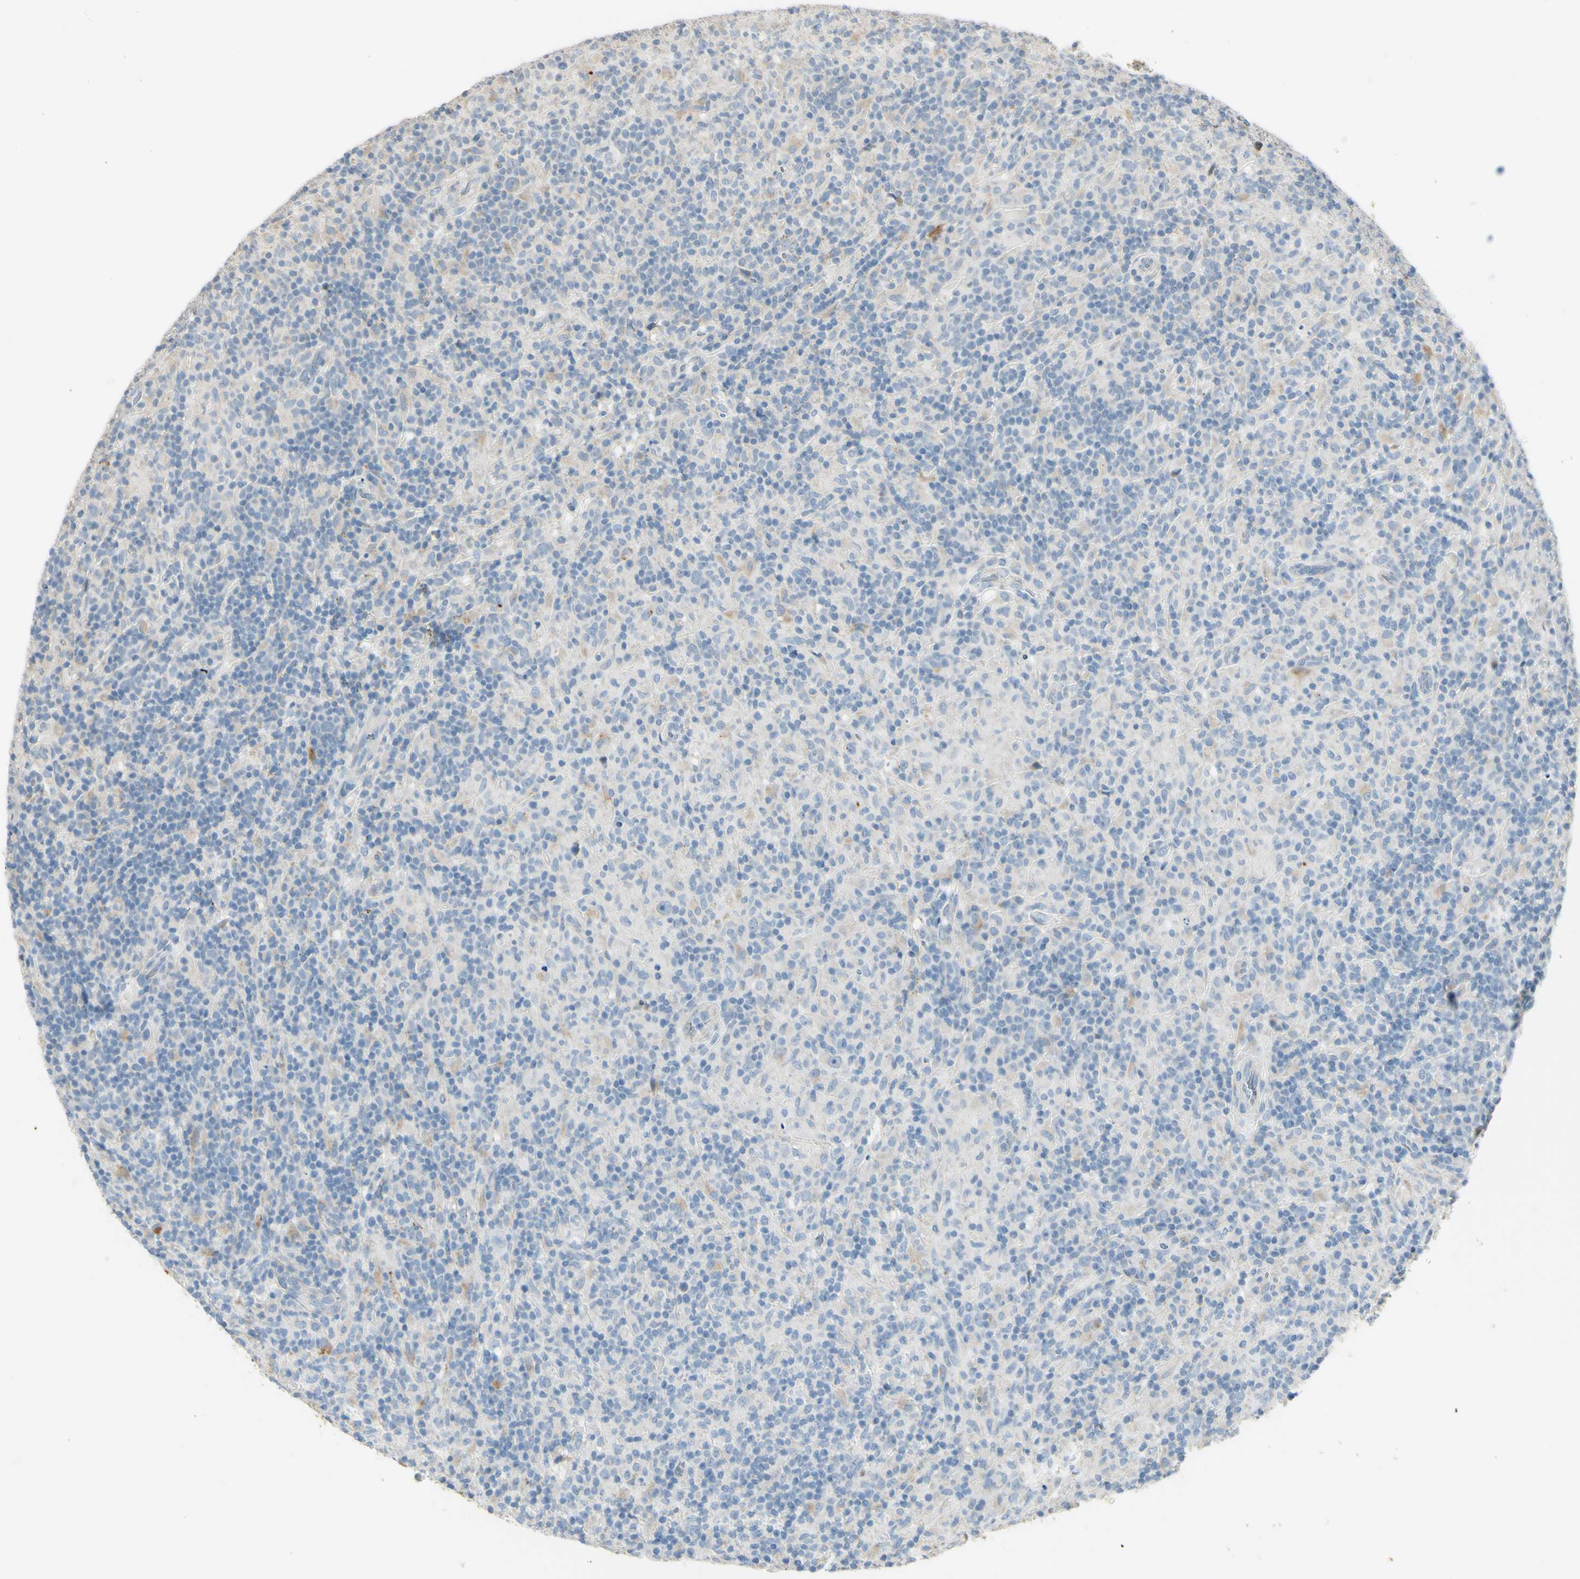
{"staining": {"intensity": "weak", "quantity": "25%-75%", "location": "cytoplasmic/membranous"}, "tissue": "lymphoma", "cell_type": "Tumor cells", "image_type": "cancer", "snomed": [{"axis": "morphology", "description": "Hodgkin's disease, NOS"}, {"axis": "topography", "description": "Lymph node"}], "caption": "Protein analysis of lymphoma tissue displays weak cytoplasmic/membranous staining in approximately 25%-75% of tumor cells. (DAB (3,3'-diaminobenzidine) IHC, brown staining for protein, blue staining for nuclei).", "gene": "ANGPTL1", "patient": {"sex": "male", "age": 70}}